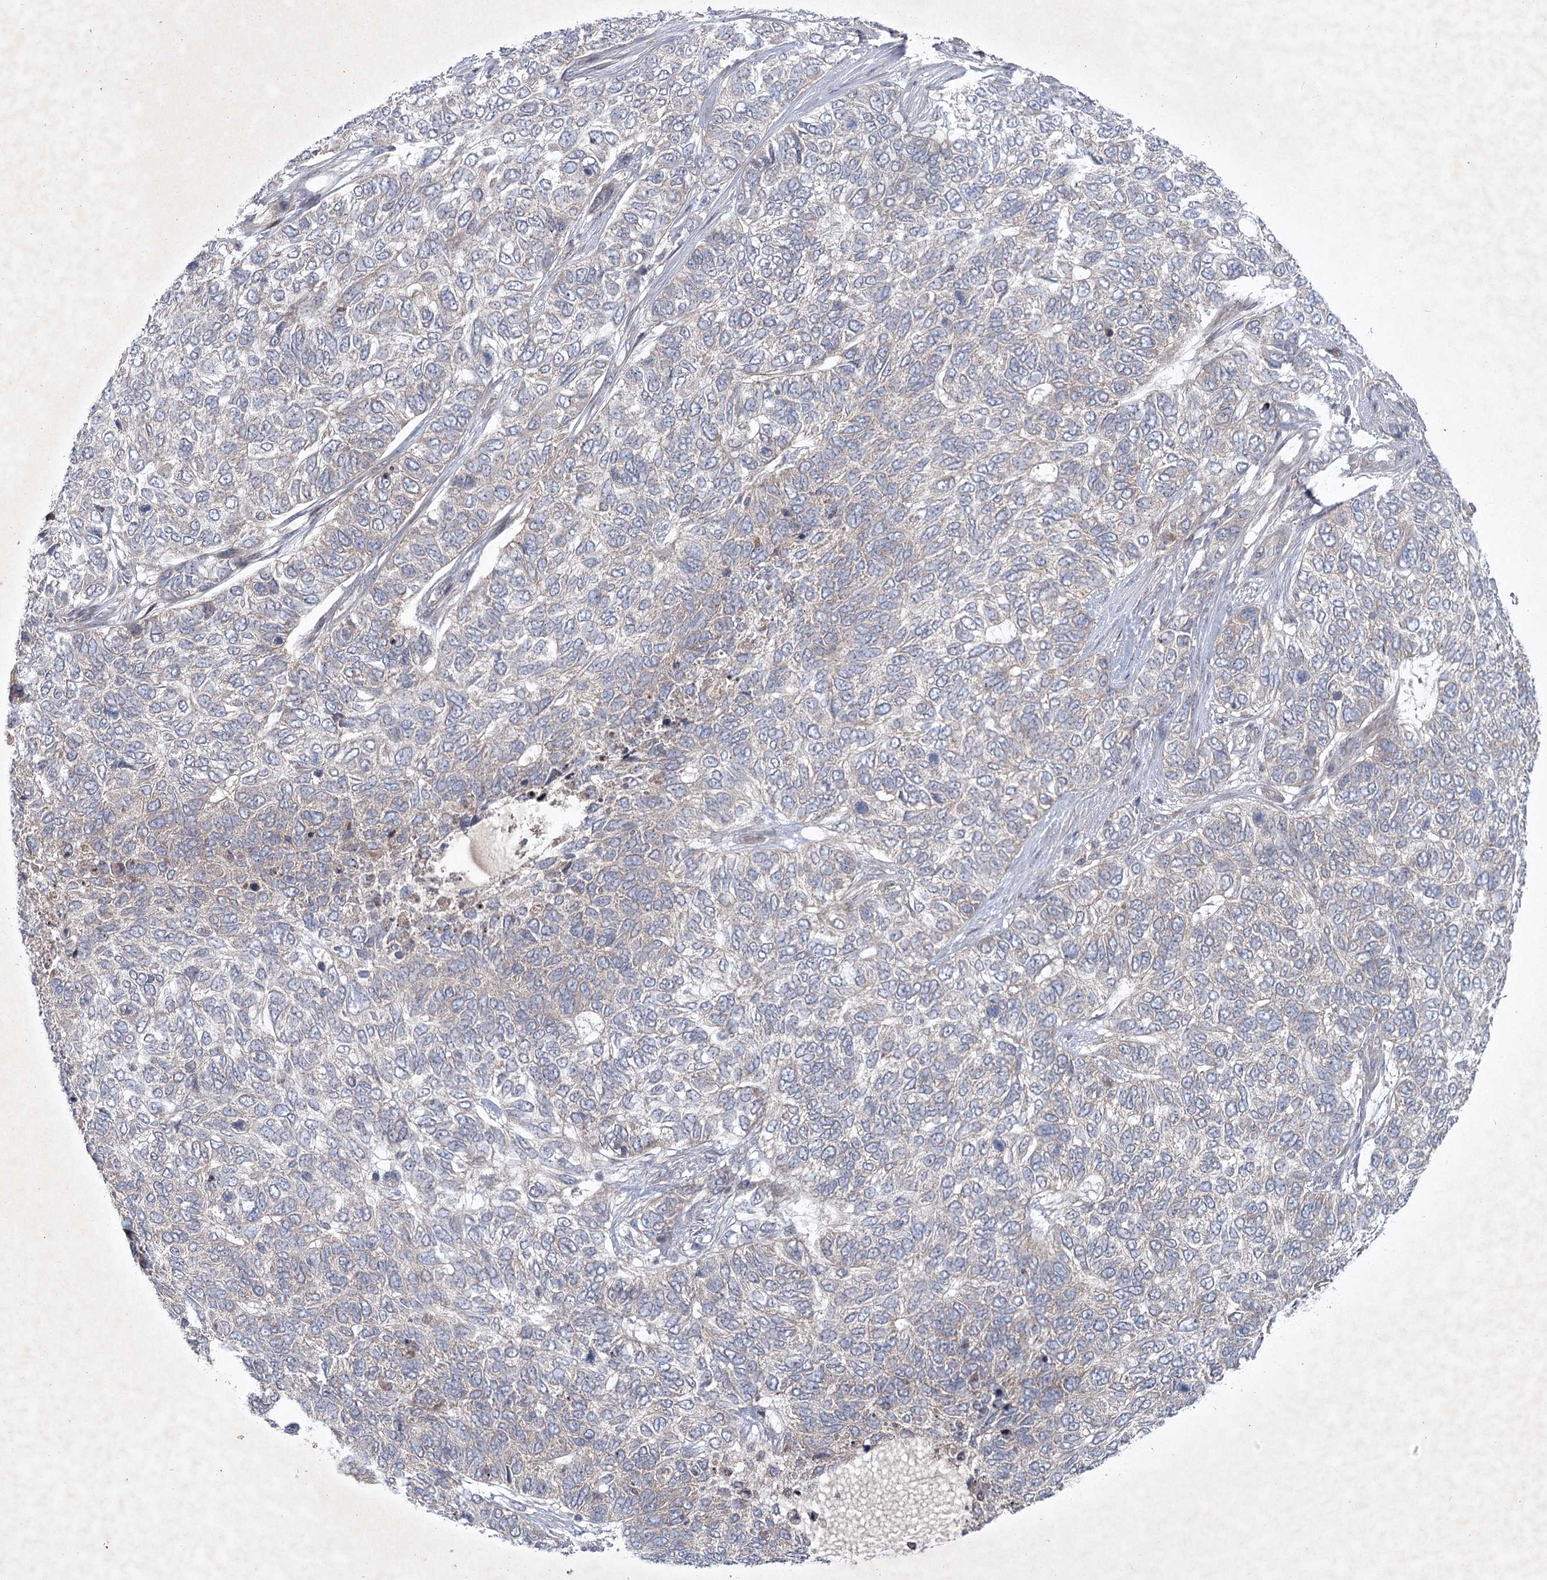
{"staining": {"intensity": "negative", "quantity": "none", "location": "none"}, "tissue": "skin cancer", "cell_type": "Tumor cells", "image_type": "cancer", "snomed": [{"axis": "morphology", "description": "Basal cell carcinoma"}, {"axis": "topography", "description": "Skin"}], "caption": "Tumor cells are negative for protein expression in human skin cancer (basal cell carcinoma).", "gene": "MAP3K13", "patient": {"sex": "female", "age": 65}}